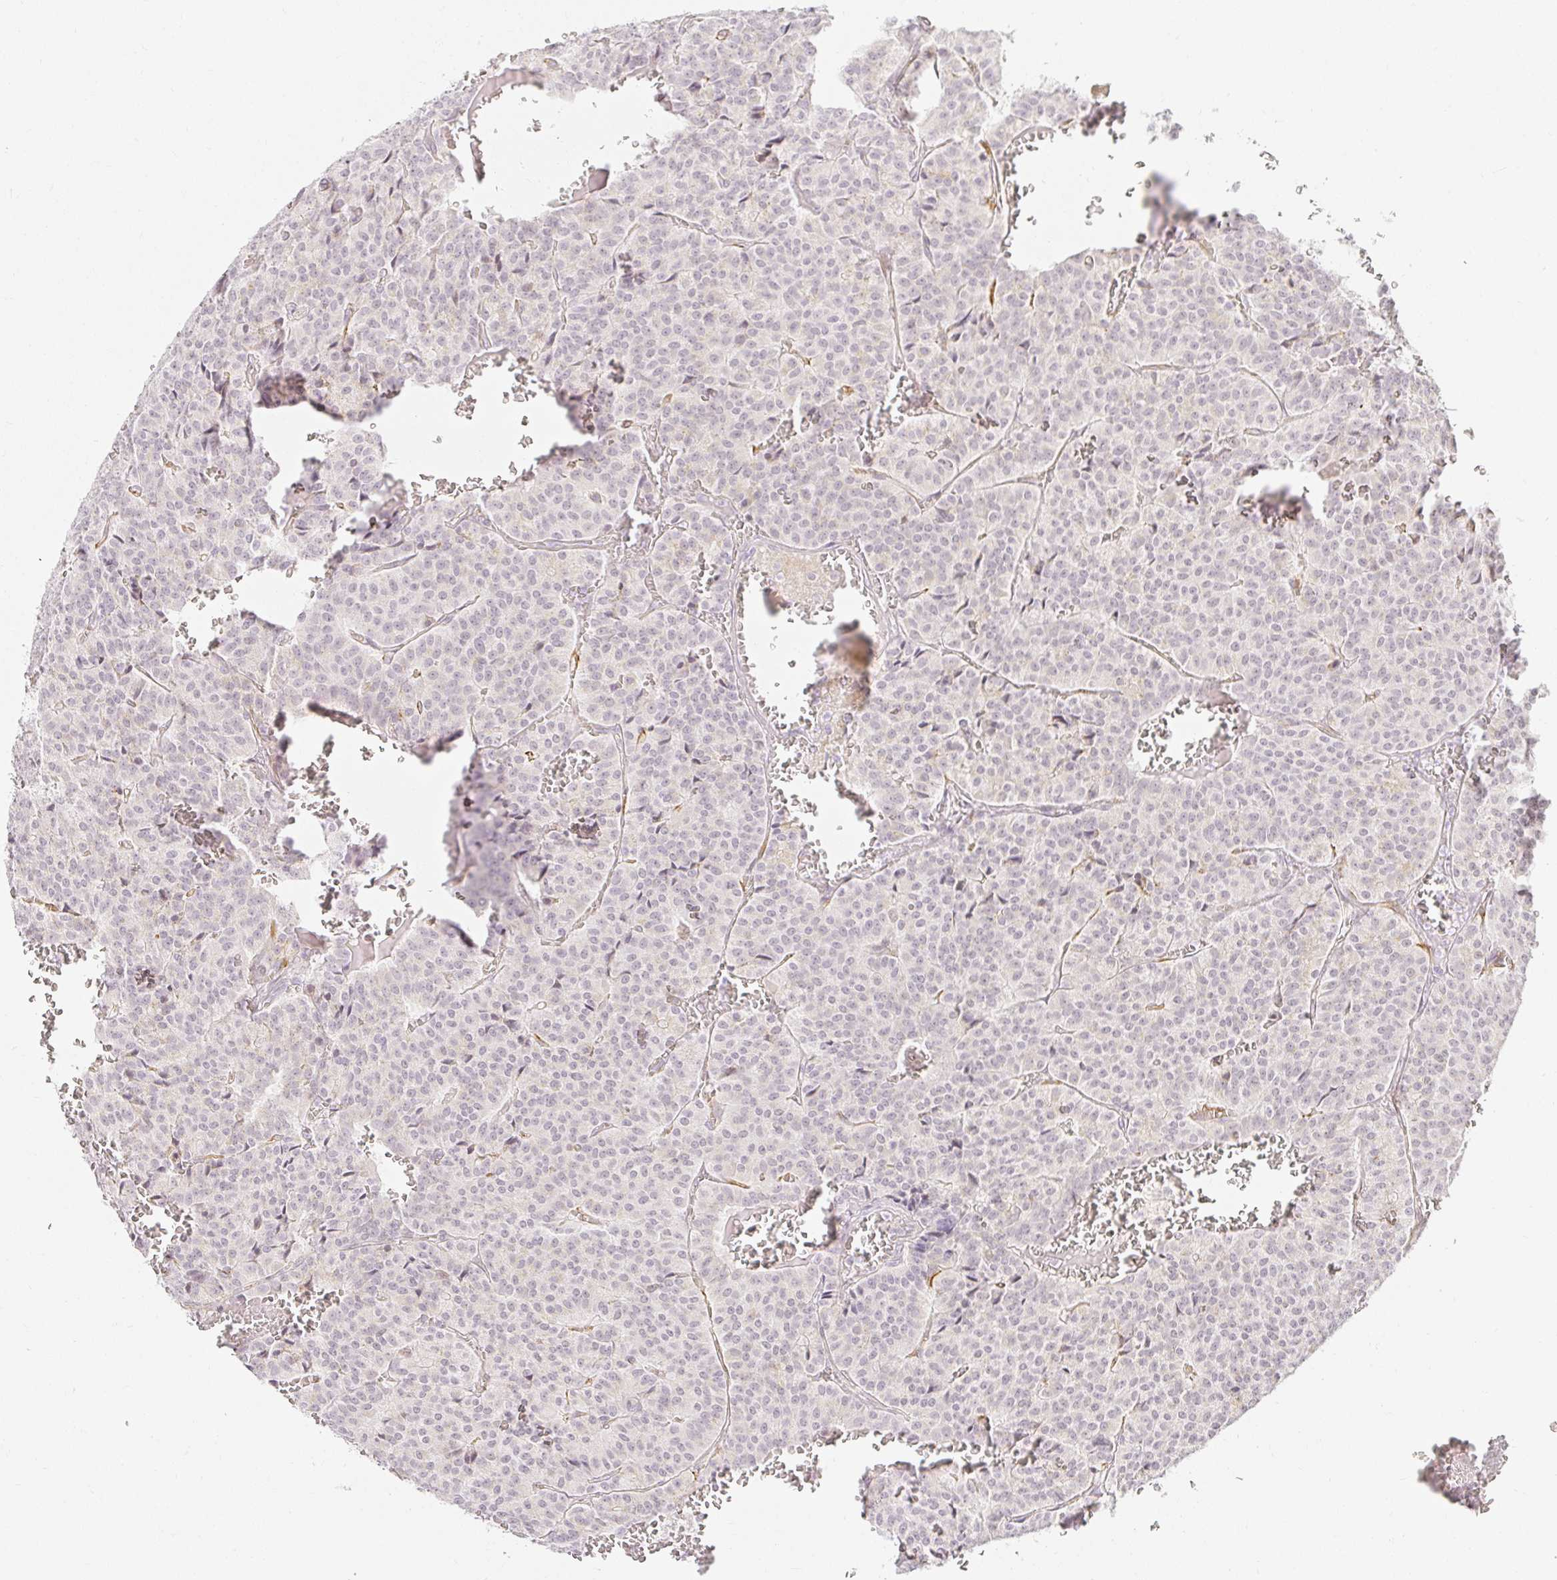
{"staining": {"intensity": "negative", "quantity": "none", "location": "none"}, "tissue": "carcinoid", "cell_type": "Tumor cells", "image_type": "cancer", "snomed": [{"axis": "morphology", "description": "Carcinoid, malignant, NOS"}, {"axis": "topography", "description": "Lung"}], "caption": "An IHC micrograph of malignant carcinoid is shown. There is no staining in tumor cells of malignant carcinoid.", "gene": "ACAN", "patient": {"sex": "male", "age": 70}}